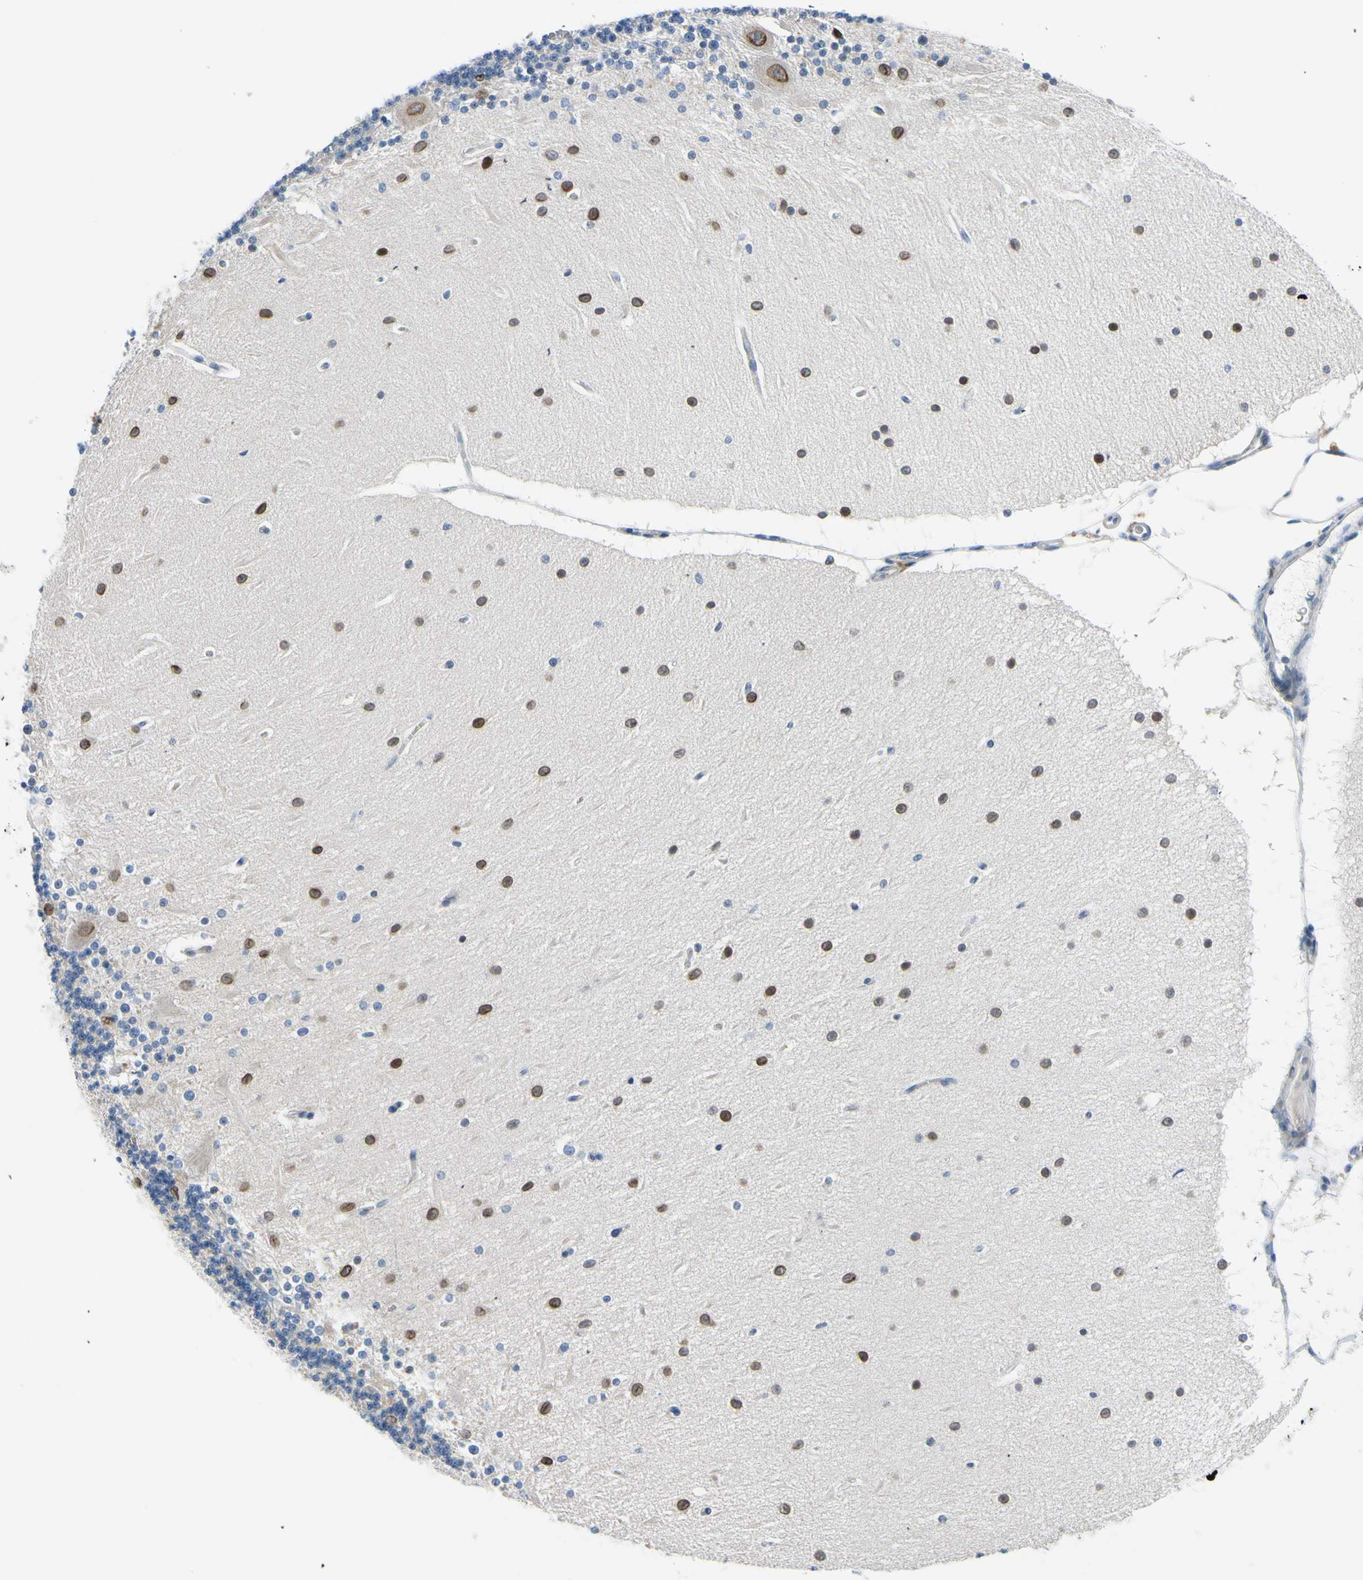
{"staining": {"intensity": "negative", "quantity": "none", "location": "none"}, "tissue": "cerebellum", "cell_type": "Cells in granular layer", "image_type": "normal", "snomed": [{"axis": "morphology", "description": "Normal tissue, NOS"}, {"axis": "topography", "description": "Cerebellum"}], "caption": "High power microscopy photomicrograph of an immunohistochemistry (IHC) image of normal cerebellum, revealing no significant expression in cells in granular layer.", "gene": "FCER2", "patient": {"sex": "female", "age": 54}}